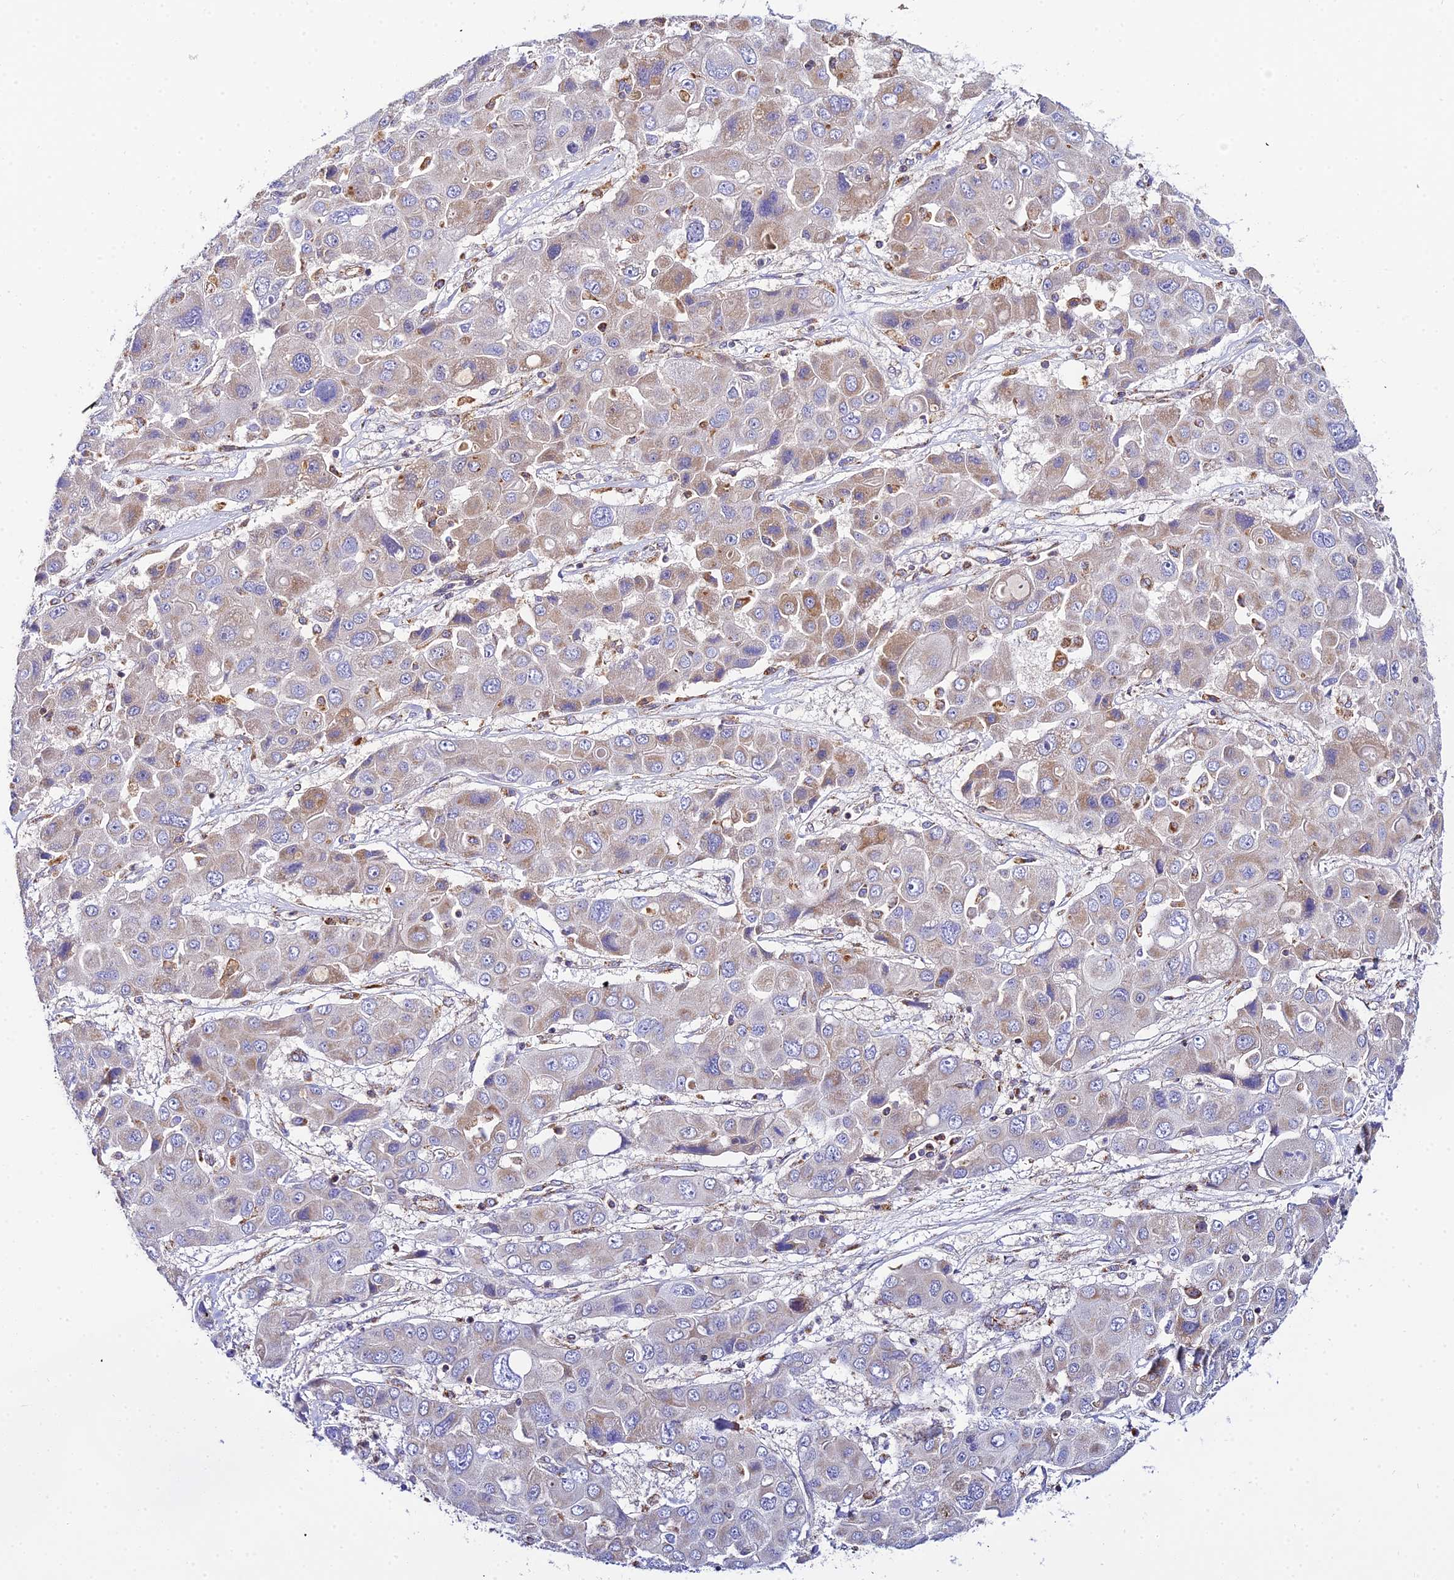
{"staining": {"intensity": "moderate", "quantity": "<25%", "location": "cytoplasmic/membranous"}, "tissue": "liver cancer", "cell_type": "Tumor cells", "image_type": "cancer", "snomed": [{"axis": "morphology", "description": "Cholangiocarcinoma"}, {"axis": "topography", "description": "Liver"}], "caption": "Immunohistochemistry (IHC) of human liver cancer (cholangiocarcinoma) displays low levels of moderate cytoplasmic/membranous expression in about <25% of tumor cells.", "gene": "NIPSNAP3A", "patient": {"sex": "male", "age": 67}}